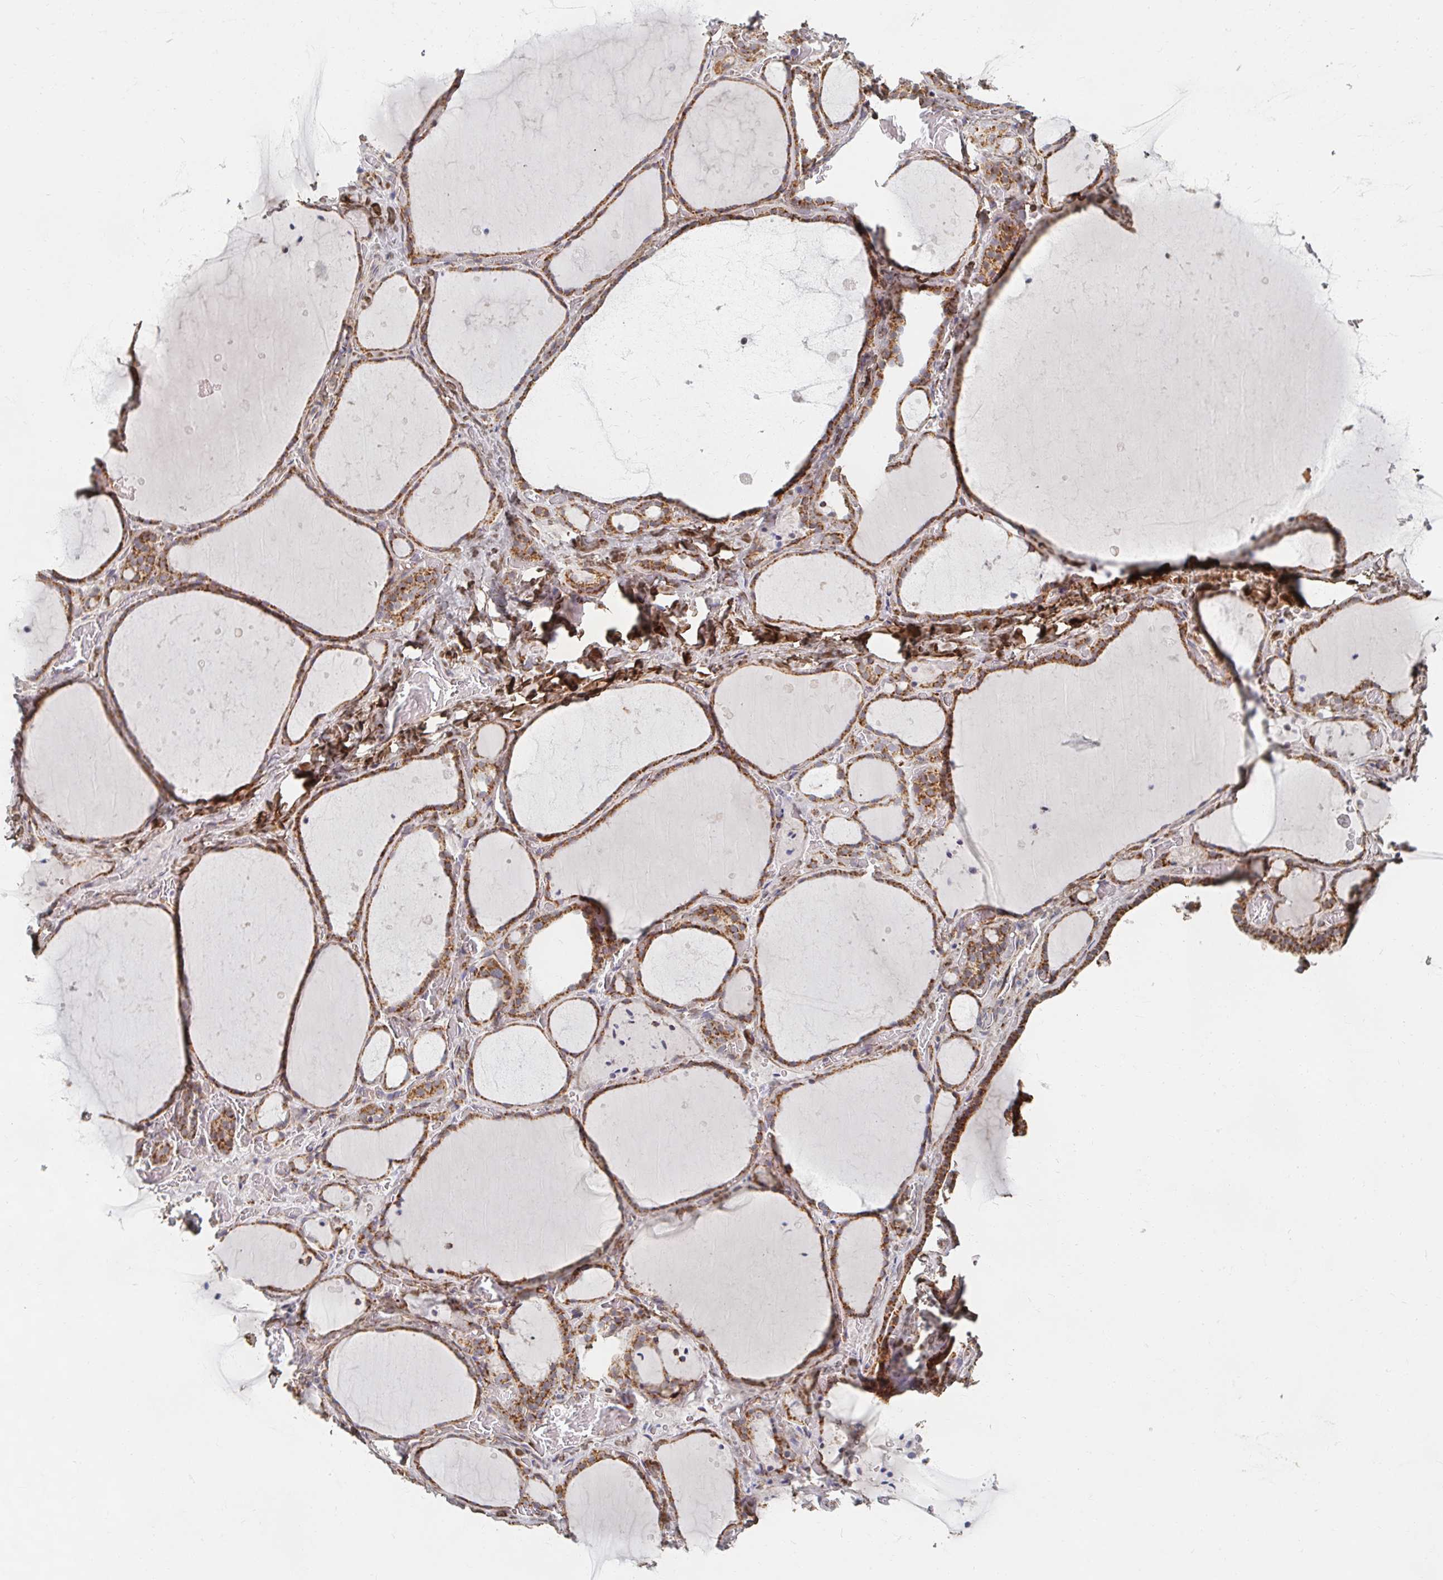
{"staining": {"intensity": "moderate", "quantity": ">75%", "location": "cytoplasmic/membranous"}, "tissue": "thyroid gland", "cell_type": "Glandular cells", "image_type": "normal", "snomed": [{"axis": "morphology", "description": "Normal tissue, NOS"}, {"axis": "topography", "description": "Thyroid gland"}], "caption": "Immunohistochemical staining of benign thyroid gland reveals medium levels of moderate cytoplasmic/membranous staining in approximately >75% of glandular cells. (brown staining indicates protein expression, while blue staining denotes nuclei).", "gene": "MAVS", "patient": {"sex": "female", "age": 36}}